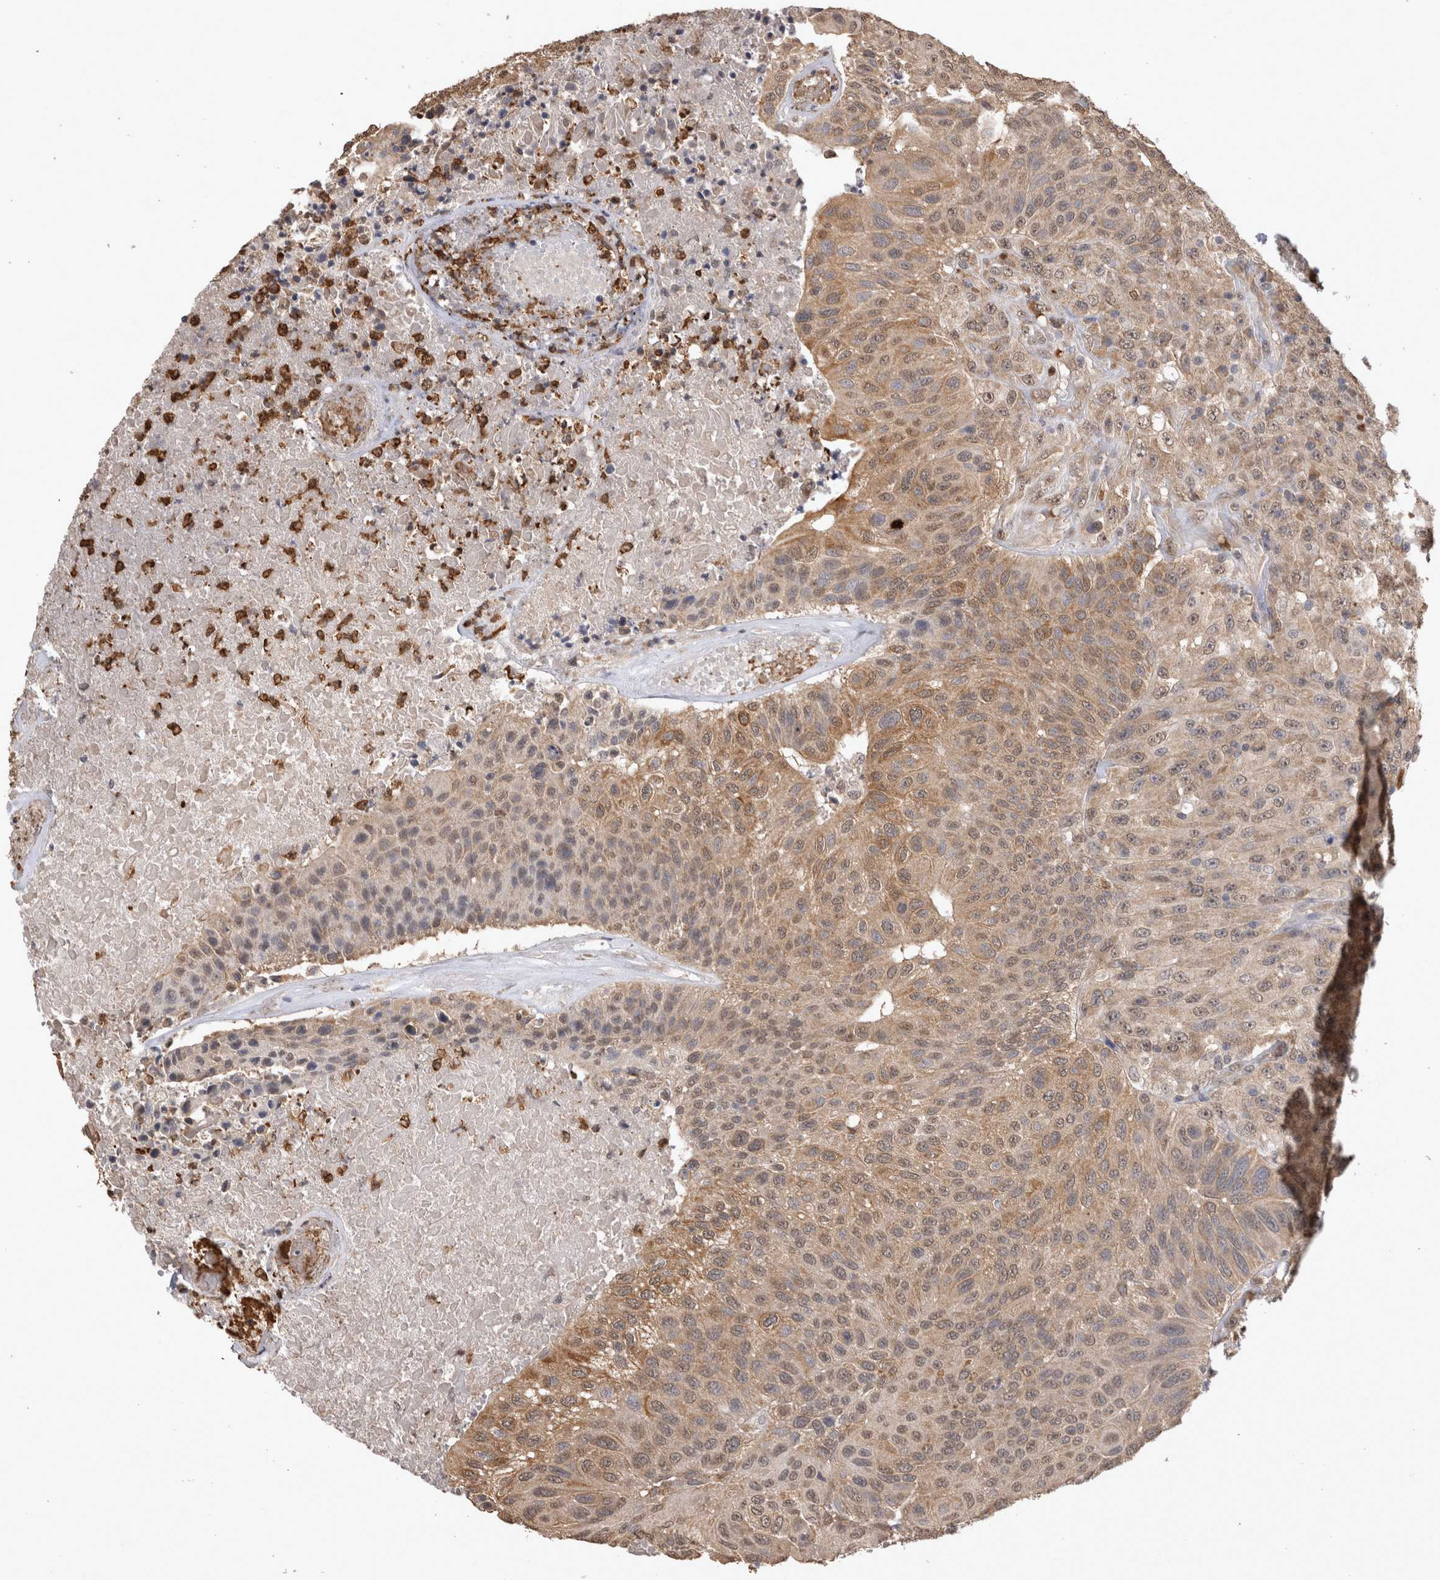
{"staining": {"intensity": "weak", "quantity": ">75%", "location": "cytoplasmic/membranous,nuclear"}, "tissue": "urothelial cancer", "cell_type": "Tumor cells", "image_type": "cancer", "snomed": [{"axis": "morphology", "description": "Urothelial carcinoma, High grade"}, {"axis": "topography", "description": "Urinary bladder"}], "caption": "The immunohistochemical stain shows weak cytoplasmic/membranous and nuclear expression in tumor cells of urothelial cancer tissue.", "gene": "PAK4", "patient": {"sex": "male", "age": 66}}